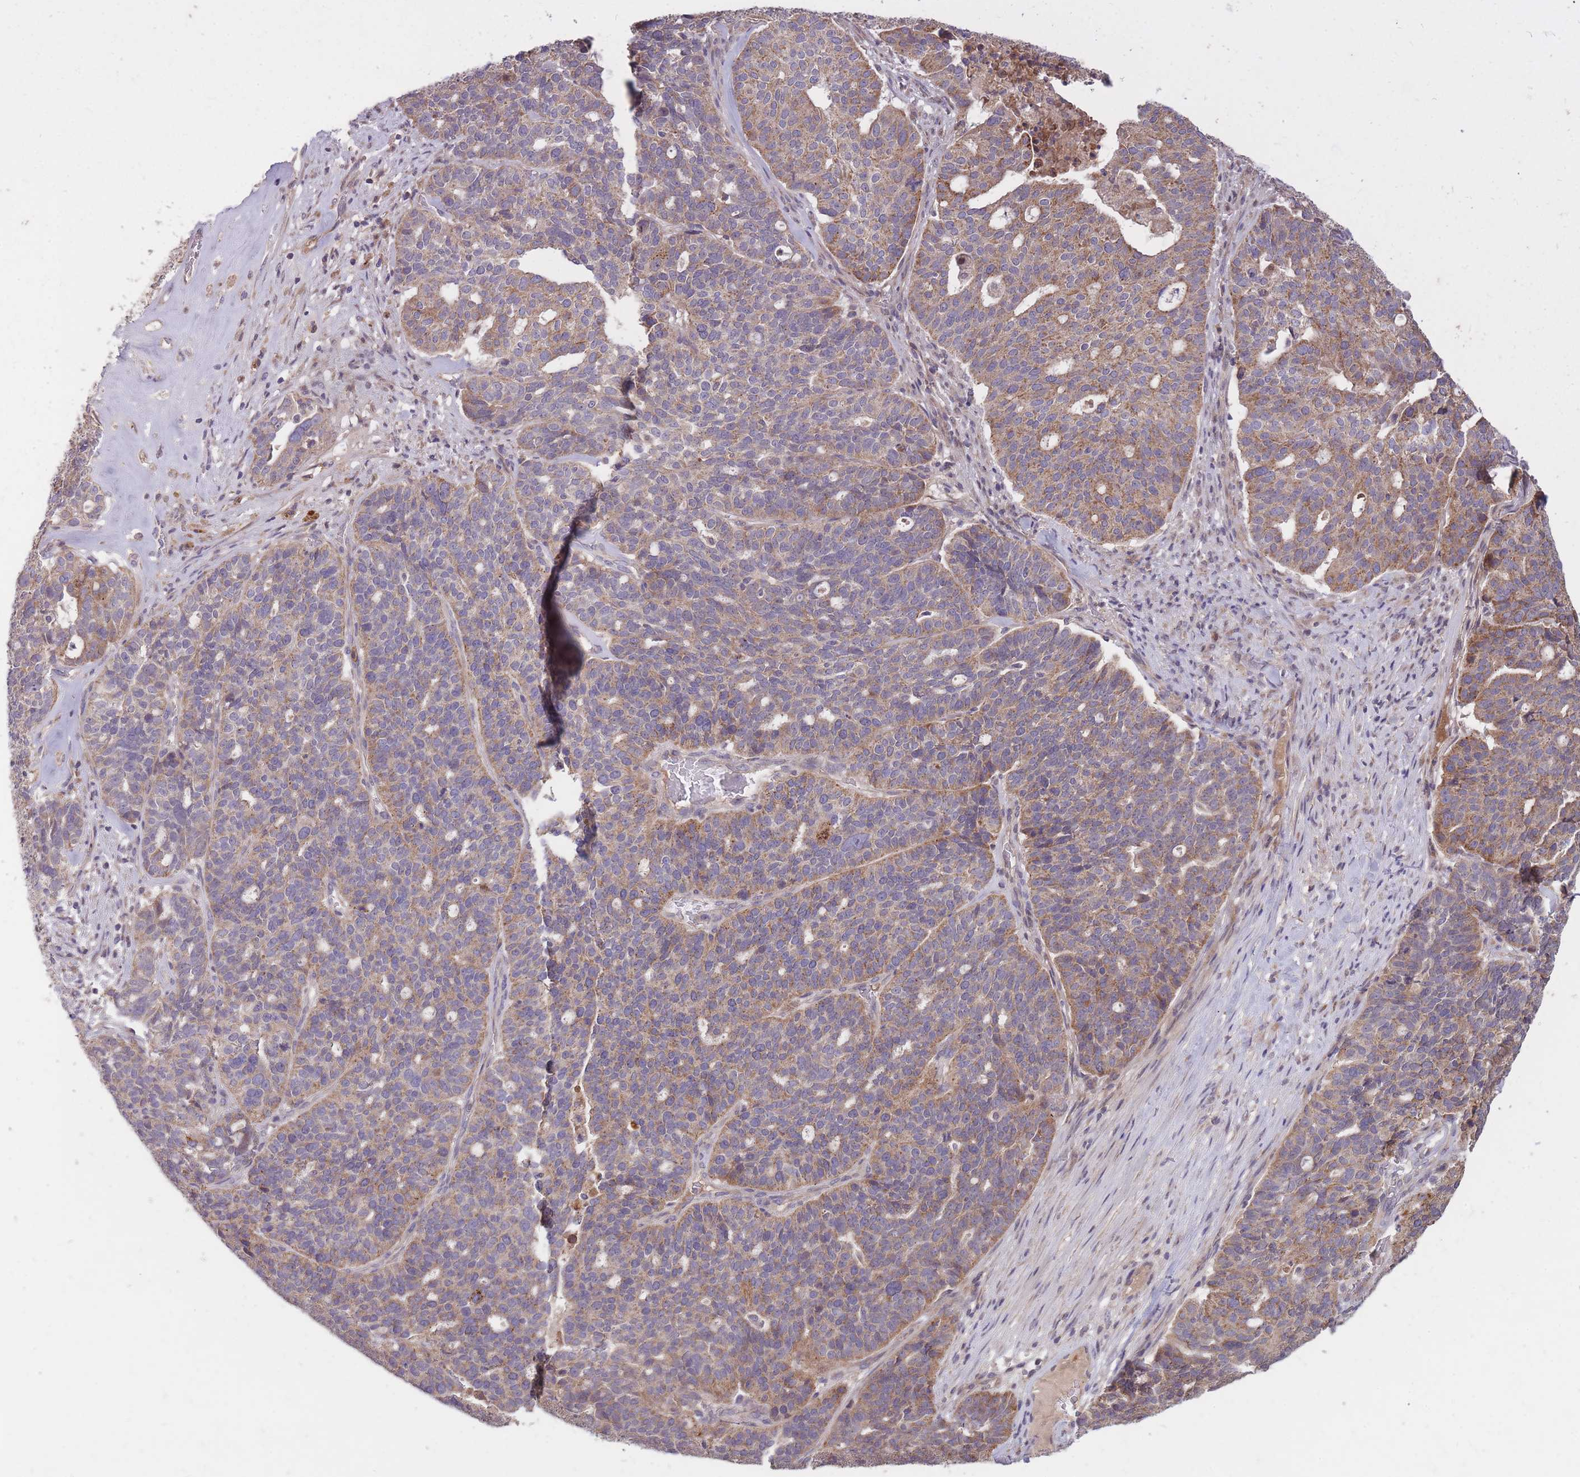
{"staining": {"intensity": "moderate", "quantity": "25%-75%", "location": "cytoplasmic/membranous"}, "tissue": "ovarian cancer", "cell_type": "Tumor cells", "image_type": "cancer", "snomed": [{"axis": "morphology", "description": "Cystadenocarcinoma, serous, NOS"}, {"axis": "topography", "description": "Ovary"}], "caption": "Immunohistochemical staining of human ovarian serous cystadenocarcinoma demonstrates medium levels of moderate cytoplasmic/membranous protein expression in about 25%-75% of tumor cells. (DAB (3,3'-diaminobenzidine) IHC with brightfield microscopy, high magnification).", "gene": "IGF2BP2", "patient": {"sex": "female", "age": 59}}